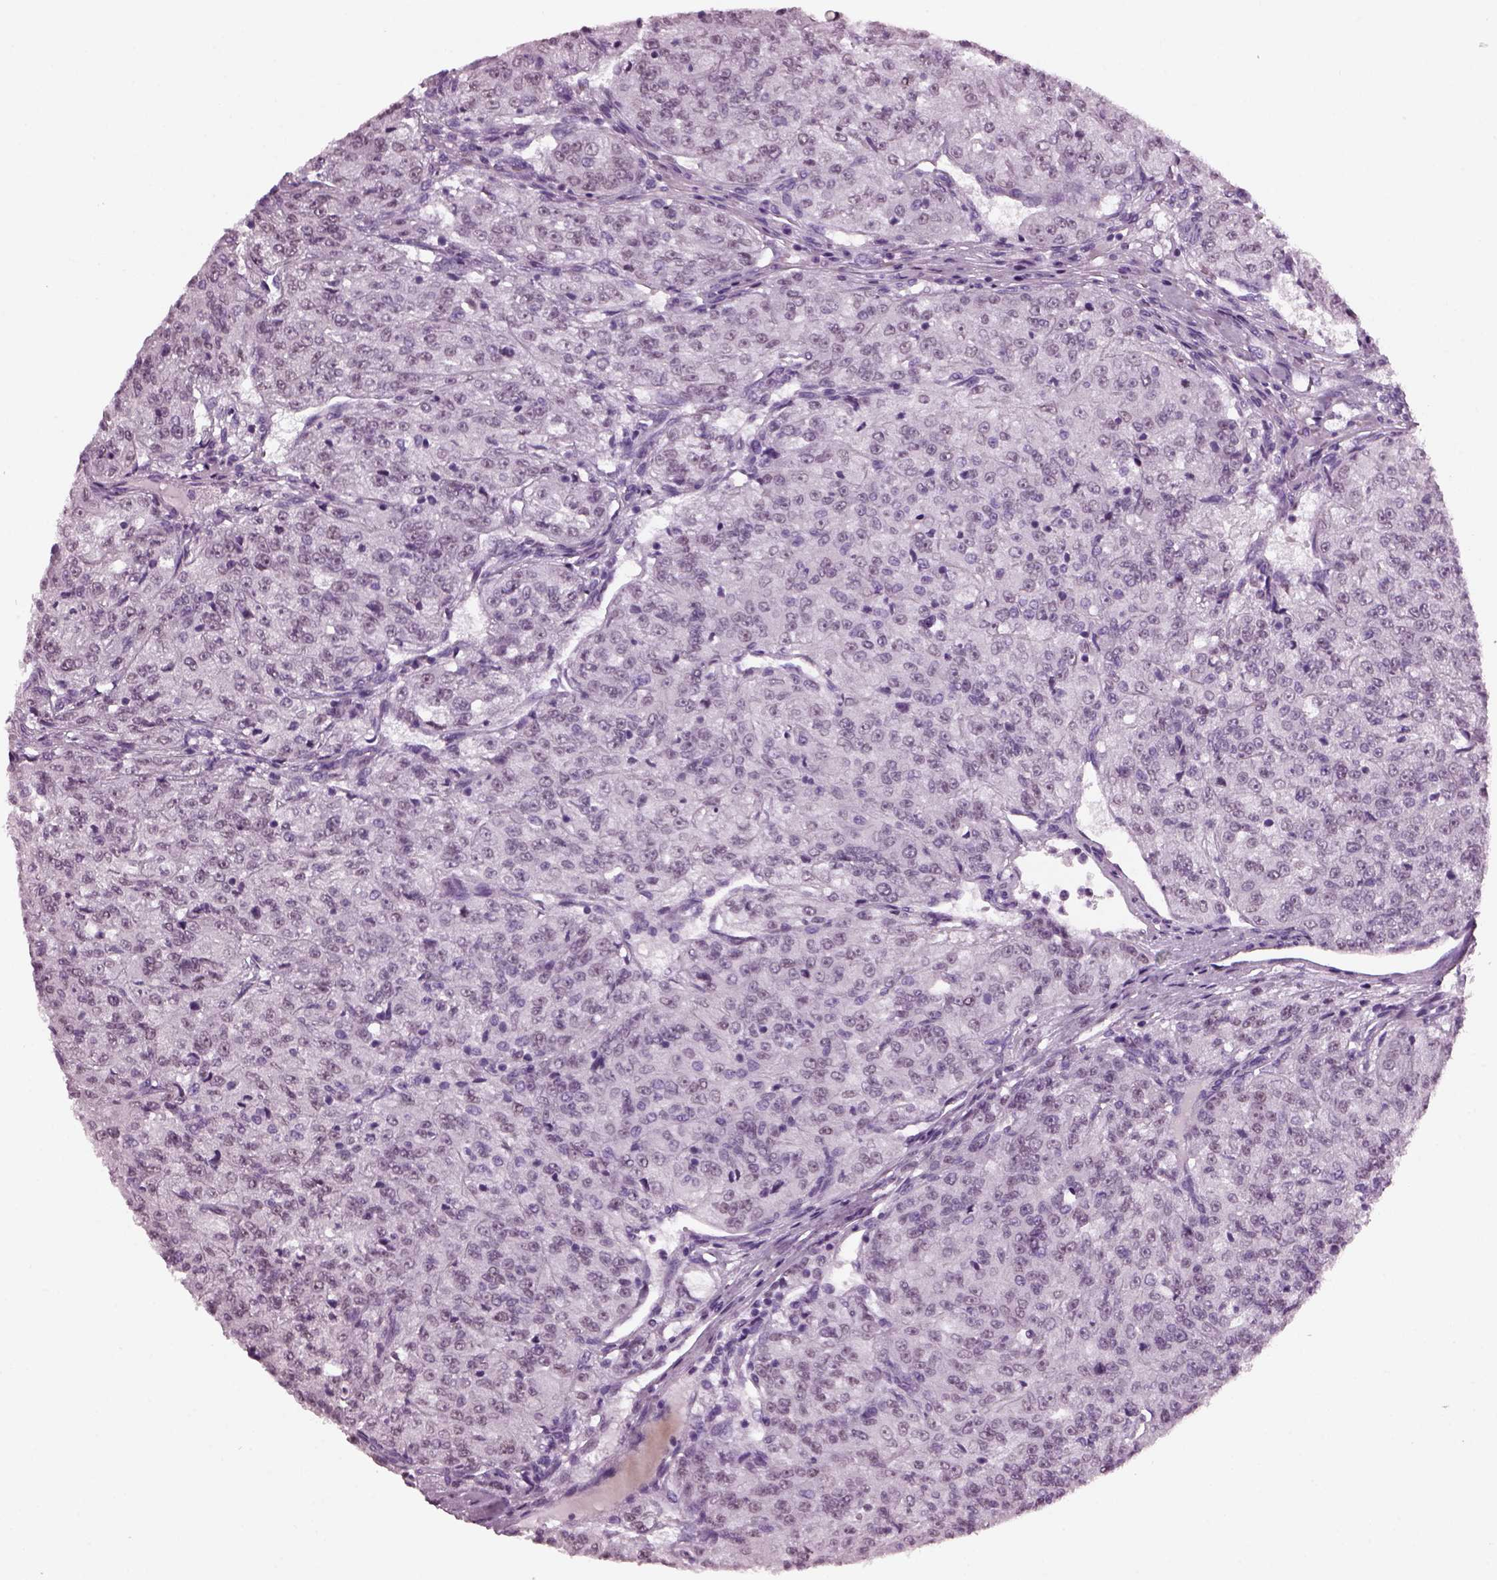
{"staining": {"intensity": "negative", "quantity": "none", "location": "none"}, "tissue": "renal cancer", "cell_type": "Tumor cells", "image_type": "cancer", "snomed": [{"axis": "morphology", "description": "Adenocarcinoma, NOS"}, {"axis": "topography", "description": "Kidney"}], "caption": "A micrograph of human adenocarcinoma (renal) is negative for staining in tumor cells.", "gene": "KRTAP3-2", "patient": {"sex": "female", "age": 63}}